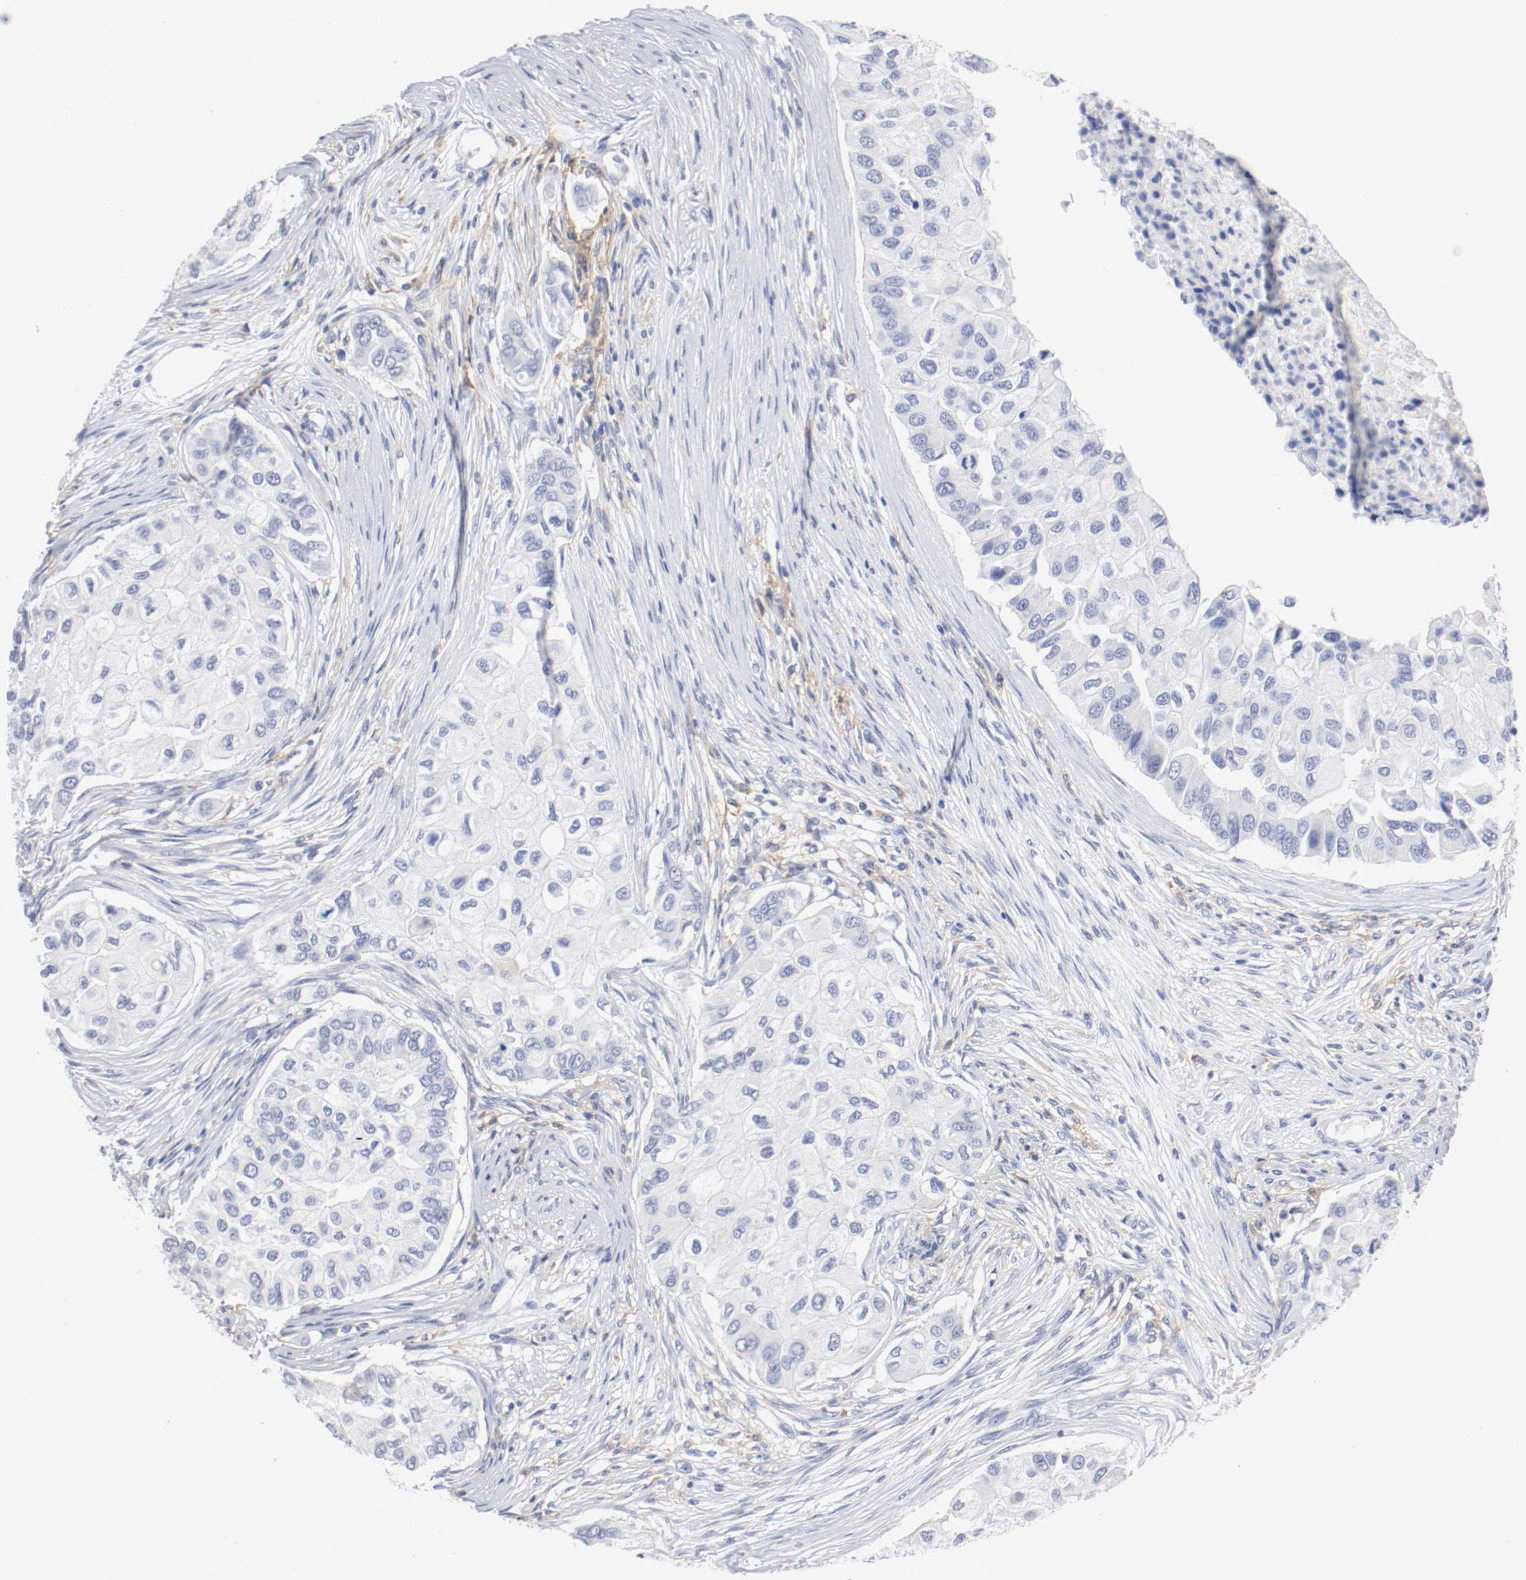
{"staining": {"intensity": "negative", "quantity": "none", "location": "none"}, "tissue": "breast cancer", "cell_type": "Tumor cells", "image_type": "cancer", "snomed": [{"axis": "morphology", "description": "Normal tissue, NOS"}, {"axis": "morphology", "description": "Duct carcinoma"}, {"axis": "topography", "description": "Breast"}], "caption": "There is no significant expression in tumor cells of infiltrating ductal carcinoma (breast).", "gene": "FGFBP1", "patient": {"sex": "female", "age": 49}}